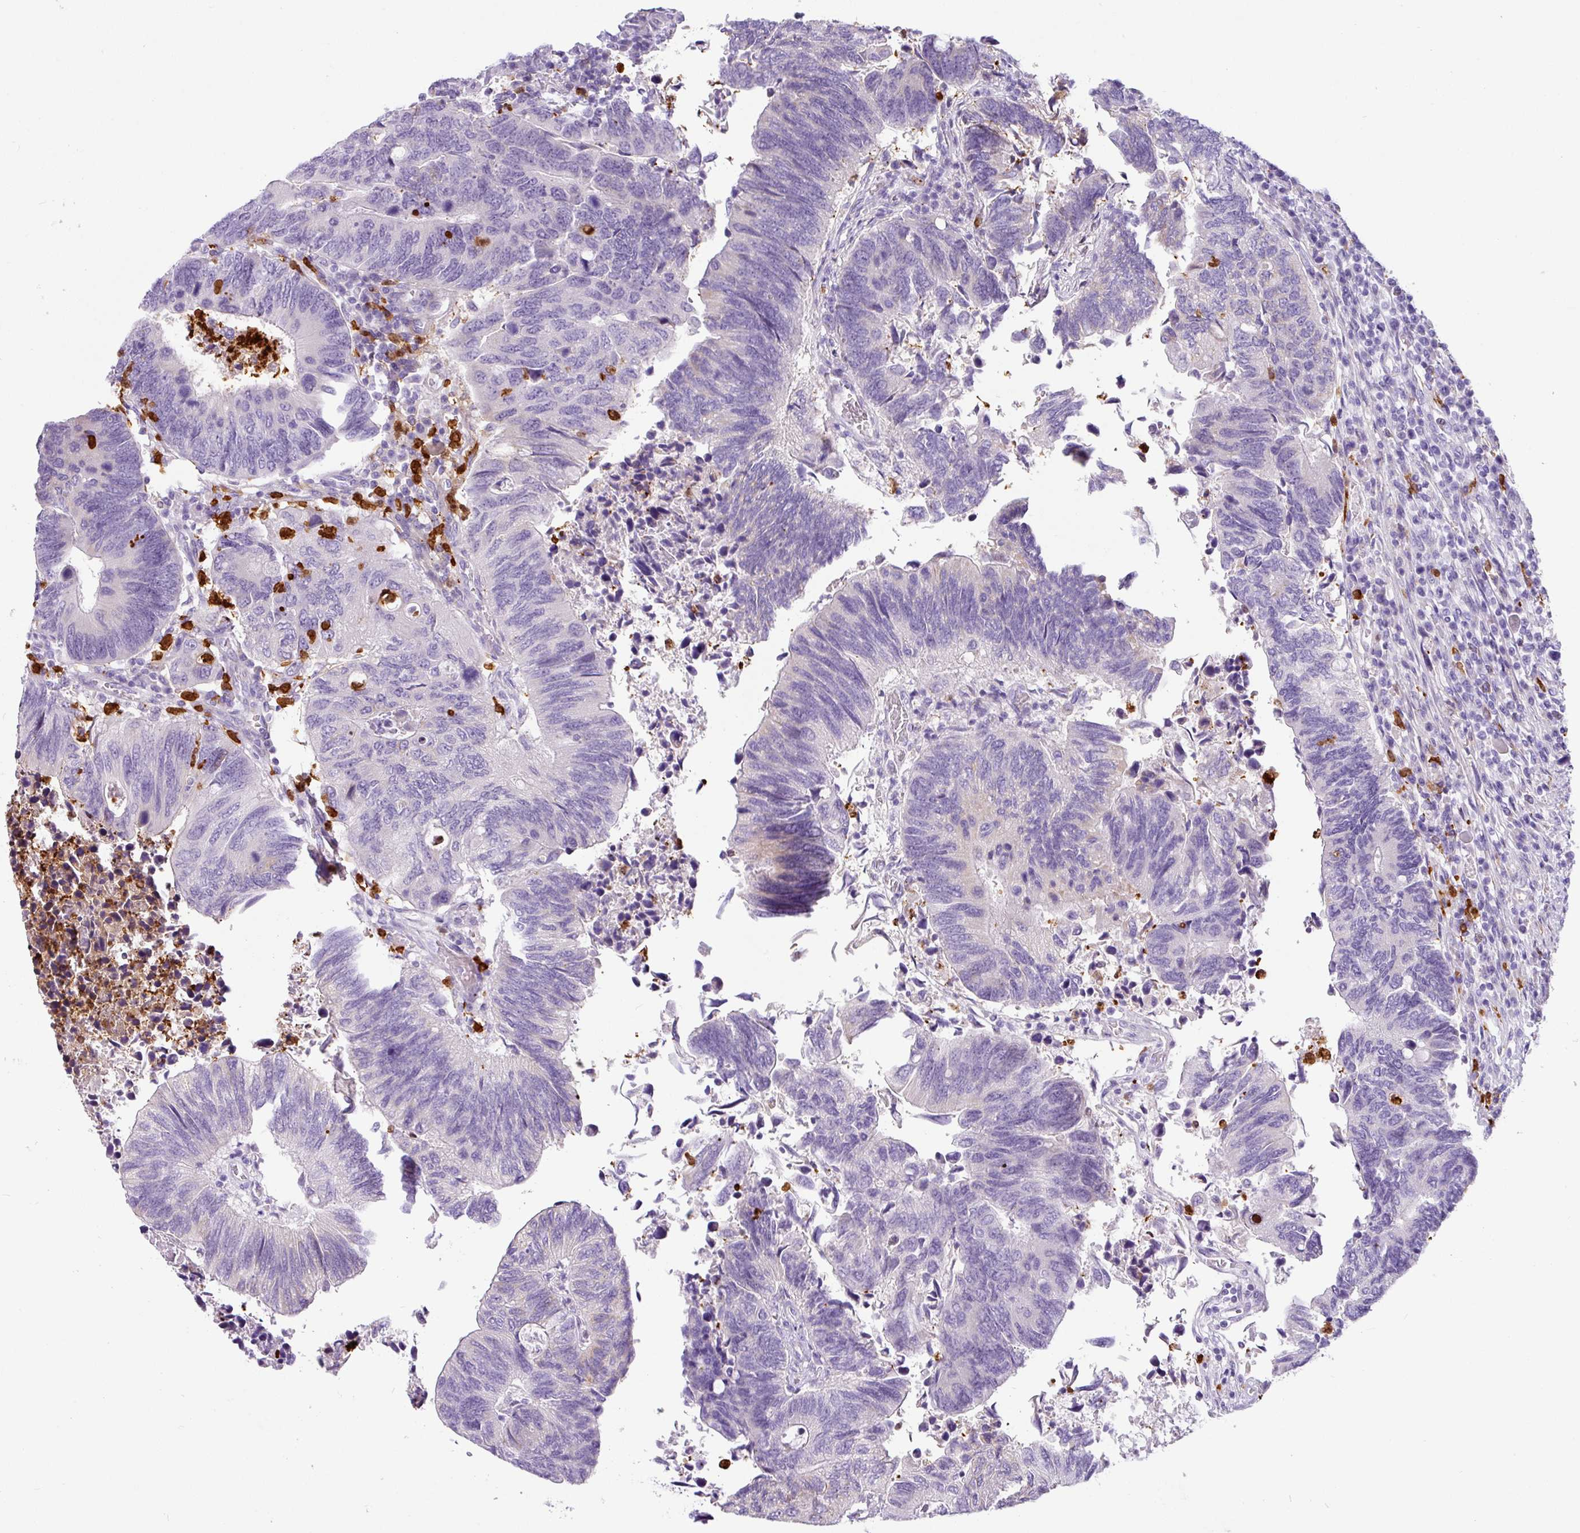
{"staining": {"intensity": "negative", "quantity": "none", "location": "none"}, "tissue": "colorectal cancer", "cell_type": "Tumor cells", "image_type": "cancer", "snomed": [{"axis": "morphology", "description": "Adenocarcinoma, NOS"}, {"axis": "topography", "description": "Colon"}], "caption": "Immunohistochemistry (IHC) micrograph of neoplastic tissue: adenocarcinoma (colorectal) stained with DAB (3,3'-diaminobenzidine) exhibits no significant protein staining in tumor cells.", "gene": "SH2D3C", "patient": {"sex": "male", "age": 87}}